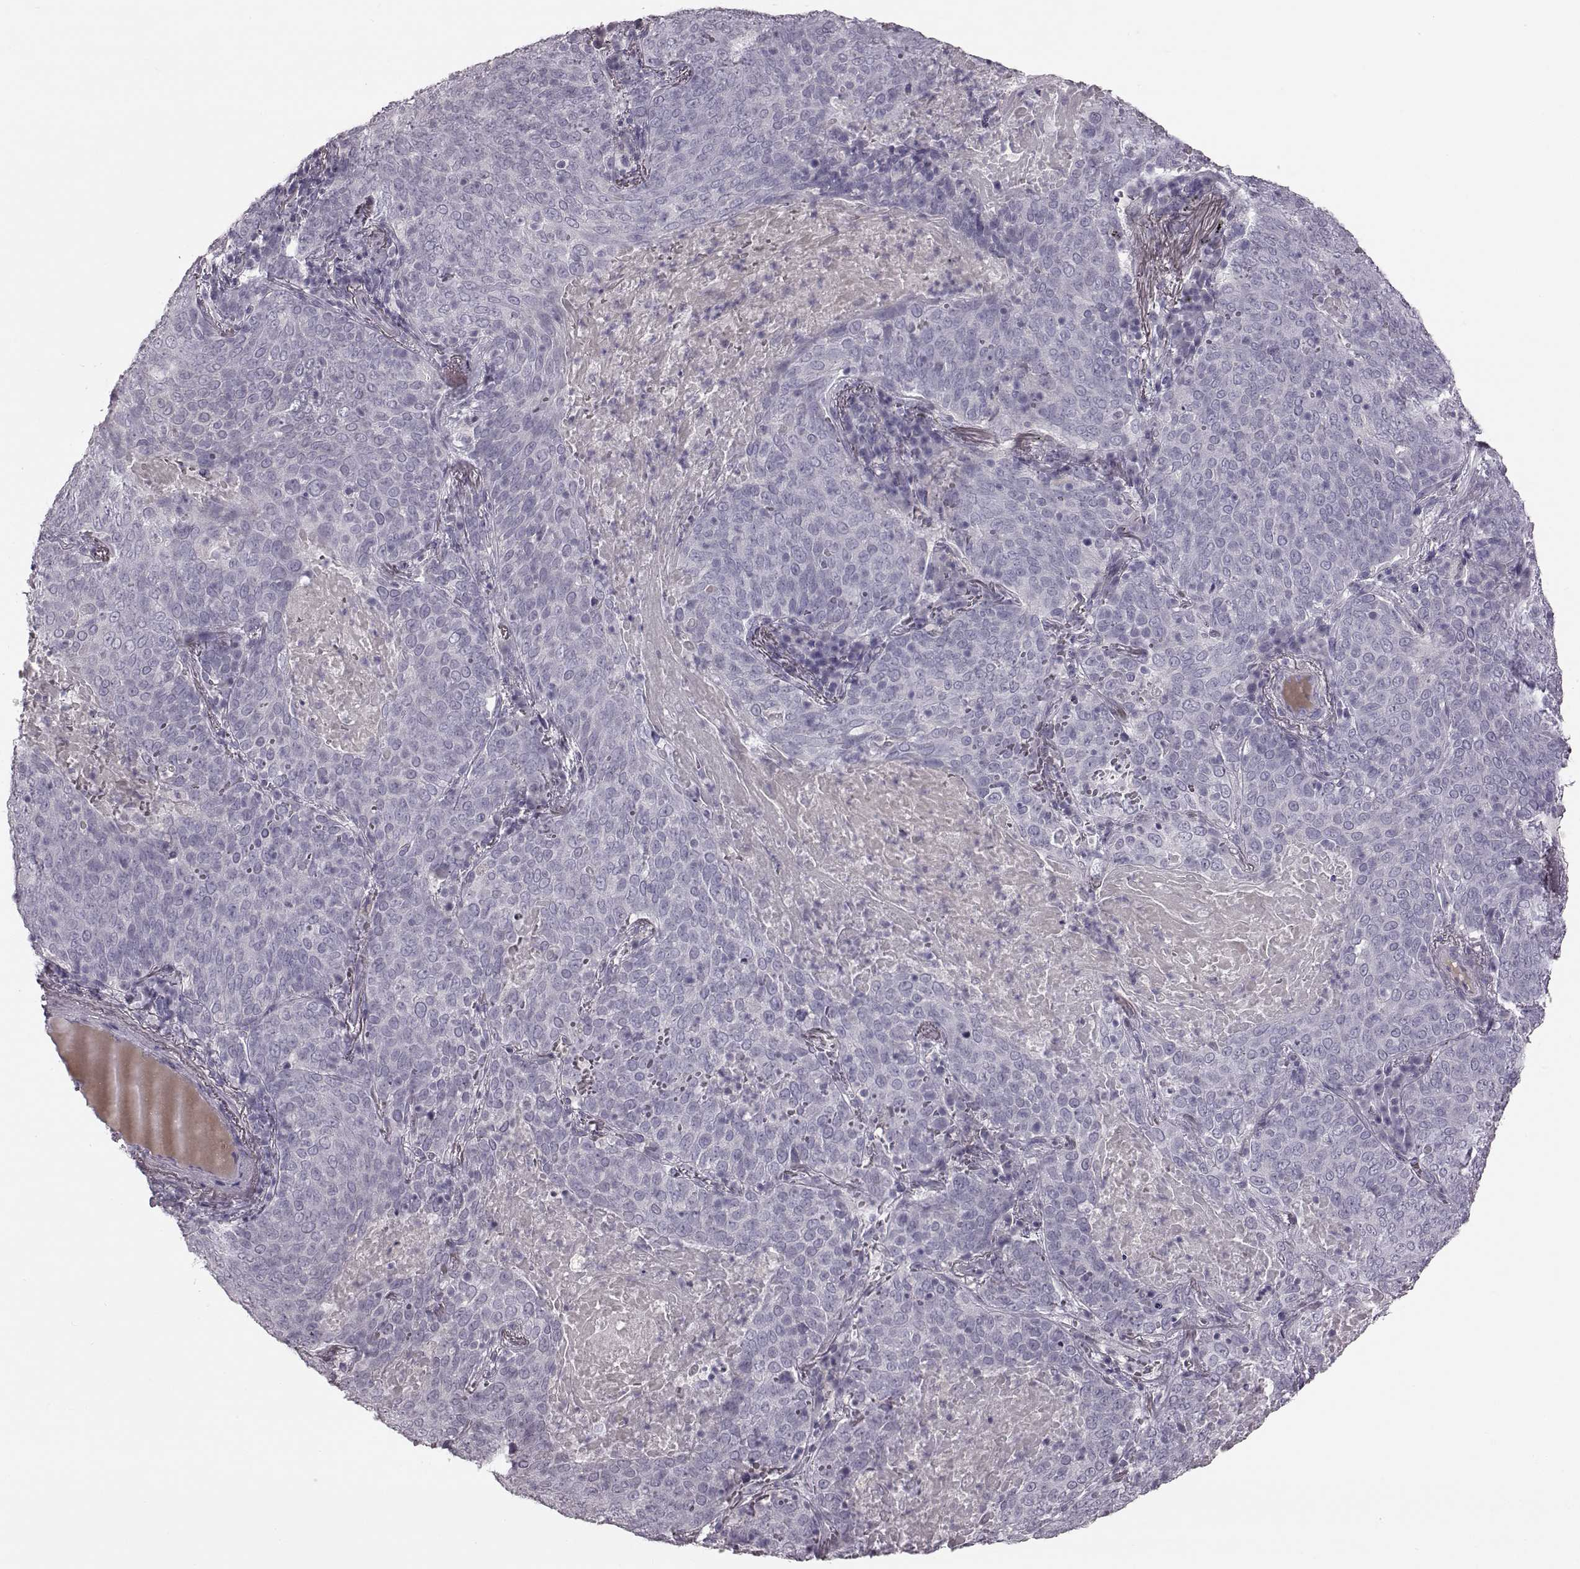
{"staining": {"intensity": "negative", "quantity": "none", "location": "none"}, "tissue": "lung cancer", "cell_type": "Tumor cells", "image_type": "cancer", "snomed": [{"axis": "morphology", "description": "Squamous cell carcinoma, NOS"}, {"axis": "topography", "description": "Lung"}], "caption": "This photomicrograph is of lung squamous cell carcinoma stained with immunohistochemistry to label a protein in brown with the nuclei are counter-stained blue. There is no expression in tumor cells. (Brightfield microscopy of DAB (3,3'-diaminobenzidine) immunohistochemistry (IHC) at high magnification).", "gene": "ZNF433", "patient": {"sex": "male", "age": 82}}